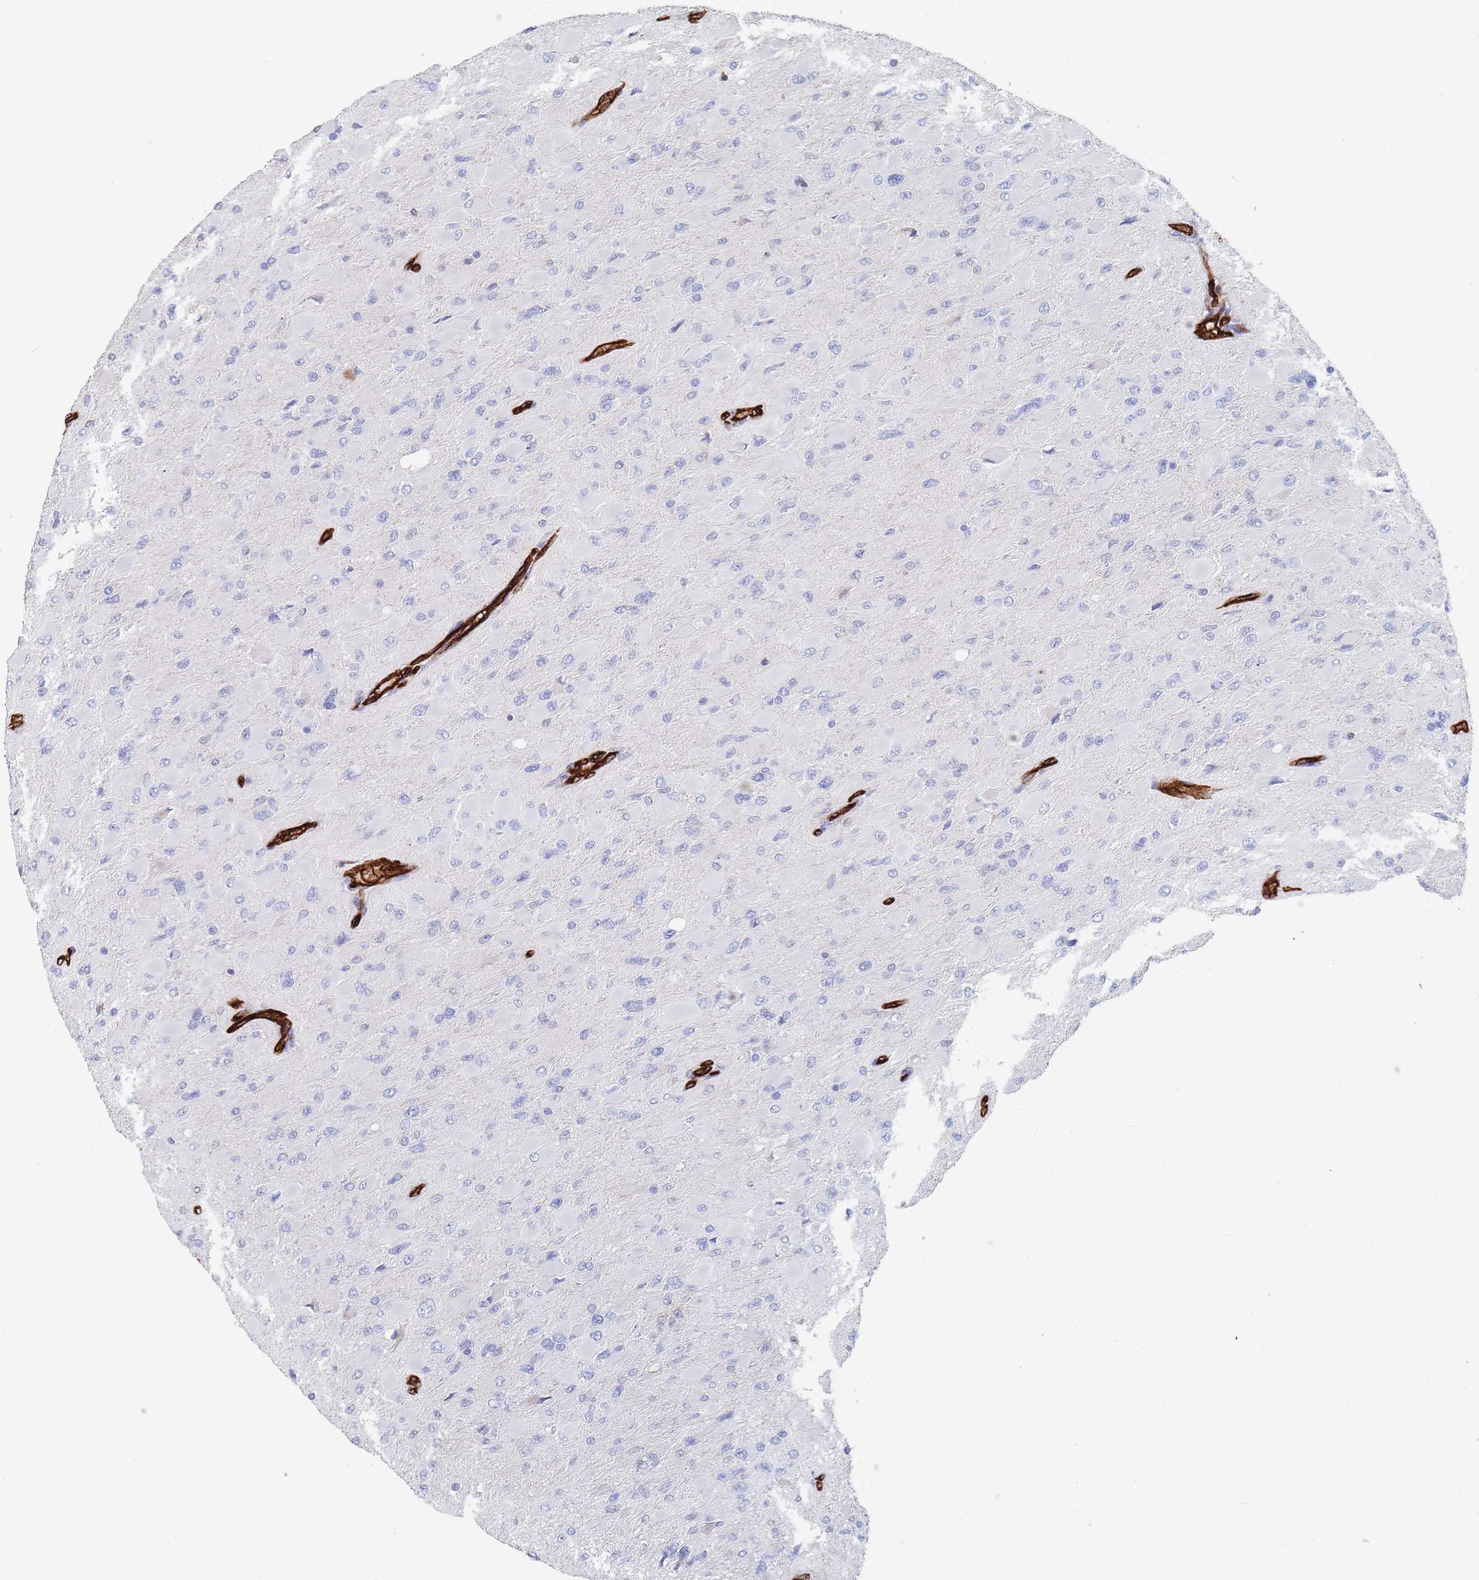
{"staining": {"intensity": "negative", "quantity": "none", "location": "none"}, "tissue": "glioma", "cell_type": "Tumor cells", "image_type": "cancer", "snomed": [{"axis": "morphology", "description": "Glioma, malignant, High grade"}, {"axis": "topography", "description": "Cerebral cortex"}], "caption": "This is an immunohistochemistry (IHC) image of glioma. There is no expression in tumor cells.", "gene": "SLC2A1", "patient": {"sex": "female", "age": 36}}